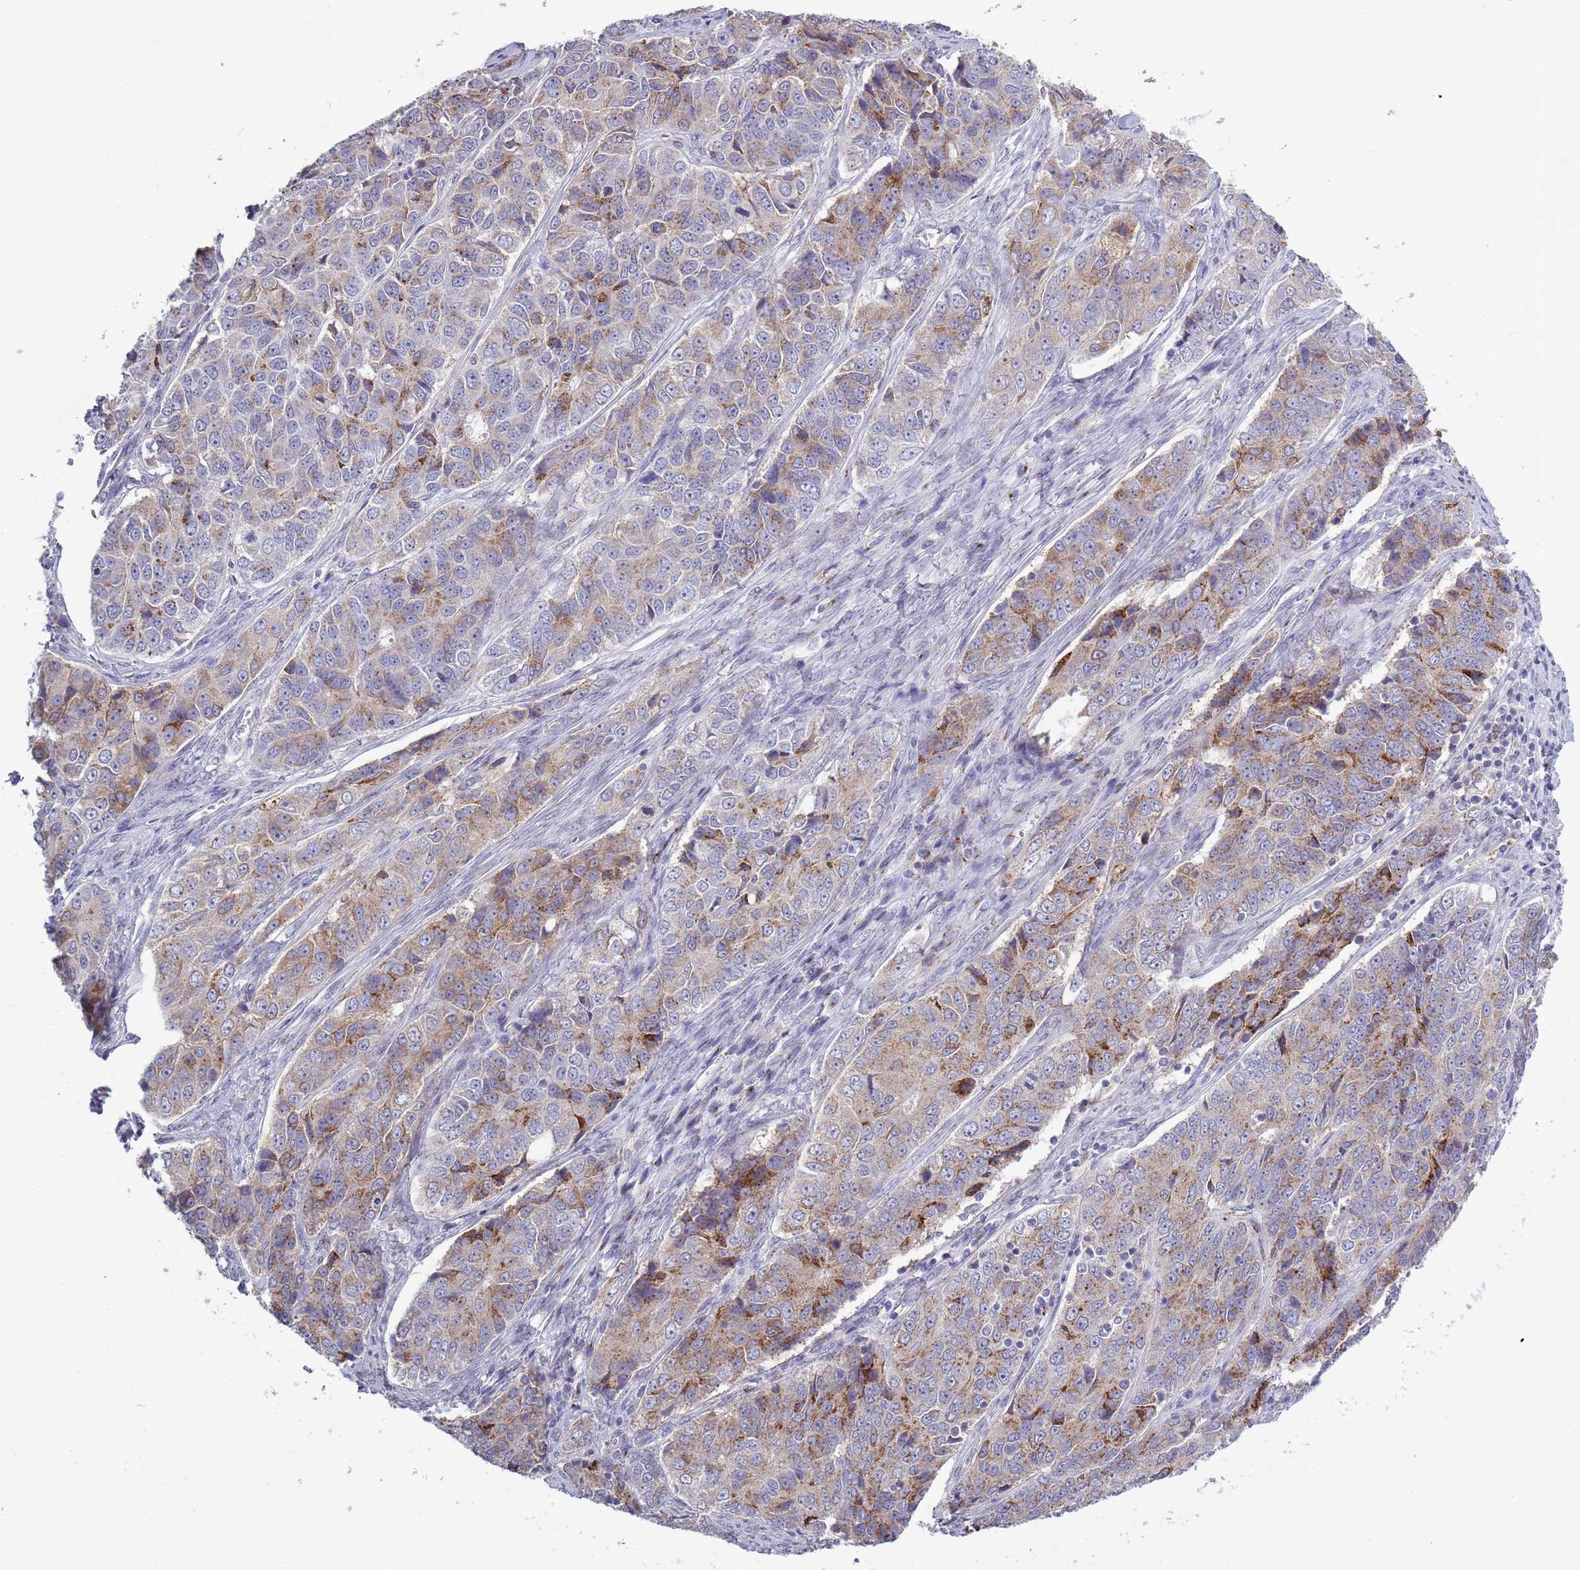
{"staining": {"intensity": "moderate", "quantity": "25%-75%", "location": "cytoplasmic/membranous"}, "tissue": "ovarian cancer", "cell_type": "Tumor cells", "image_type": "cancer", "snomed": [{"axis": "morphology", "description": "Carcinoma, endometroid"}, {"axis": "topography", "description": "Ovary"}], "caption": "Immunohistochemical staining of human ovarian cancer (endometroid carcinoma) shows moderate cytoplasmic/membranous protein positivity in about 25%-75% of tumor cells. (Stains: DAB (3,3'-diaminobenzidine) in brown, nuclei in blue, Microscopy: brightfield microscopy at high magnification).", "gene": "ACSBG1", "patient": {"sex": "female", "age": 51}}